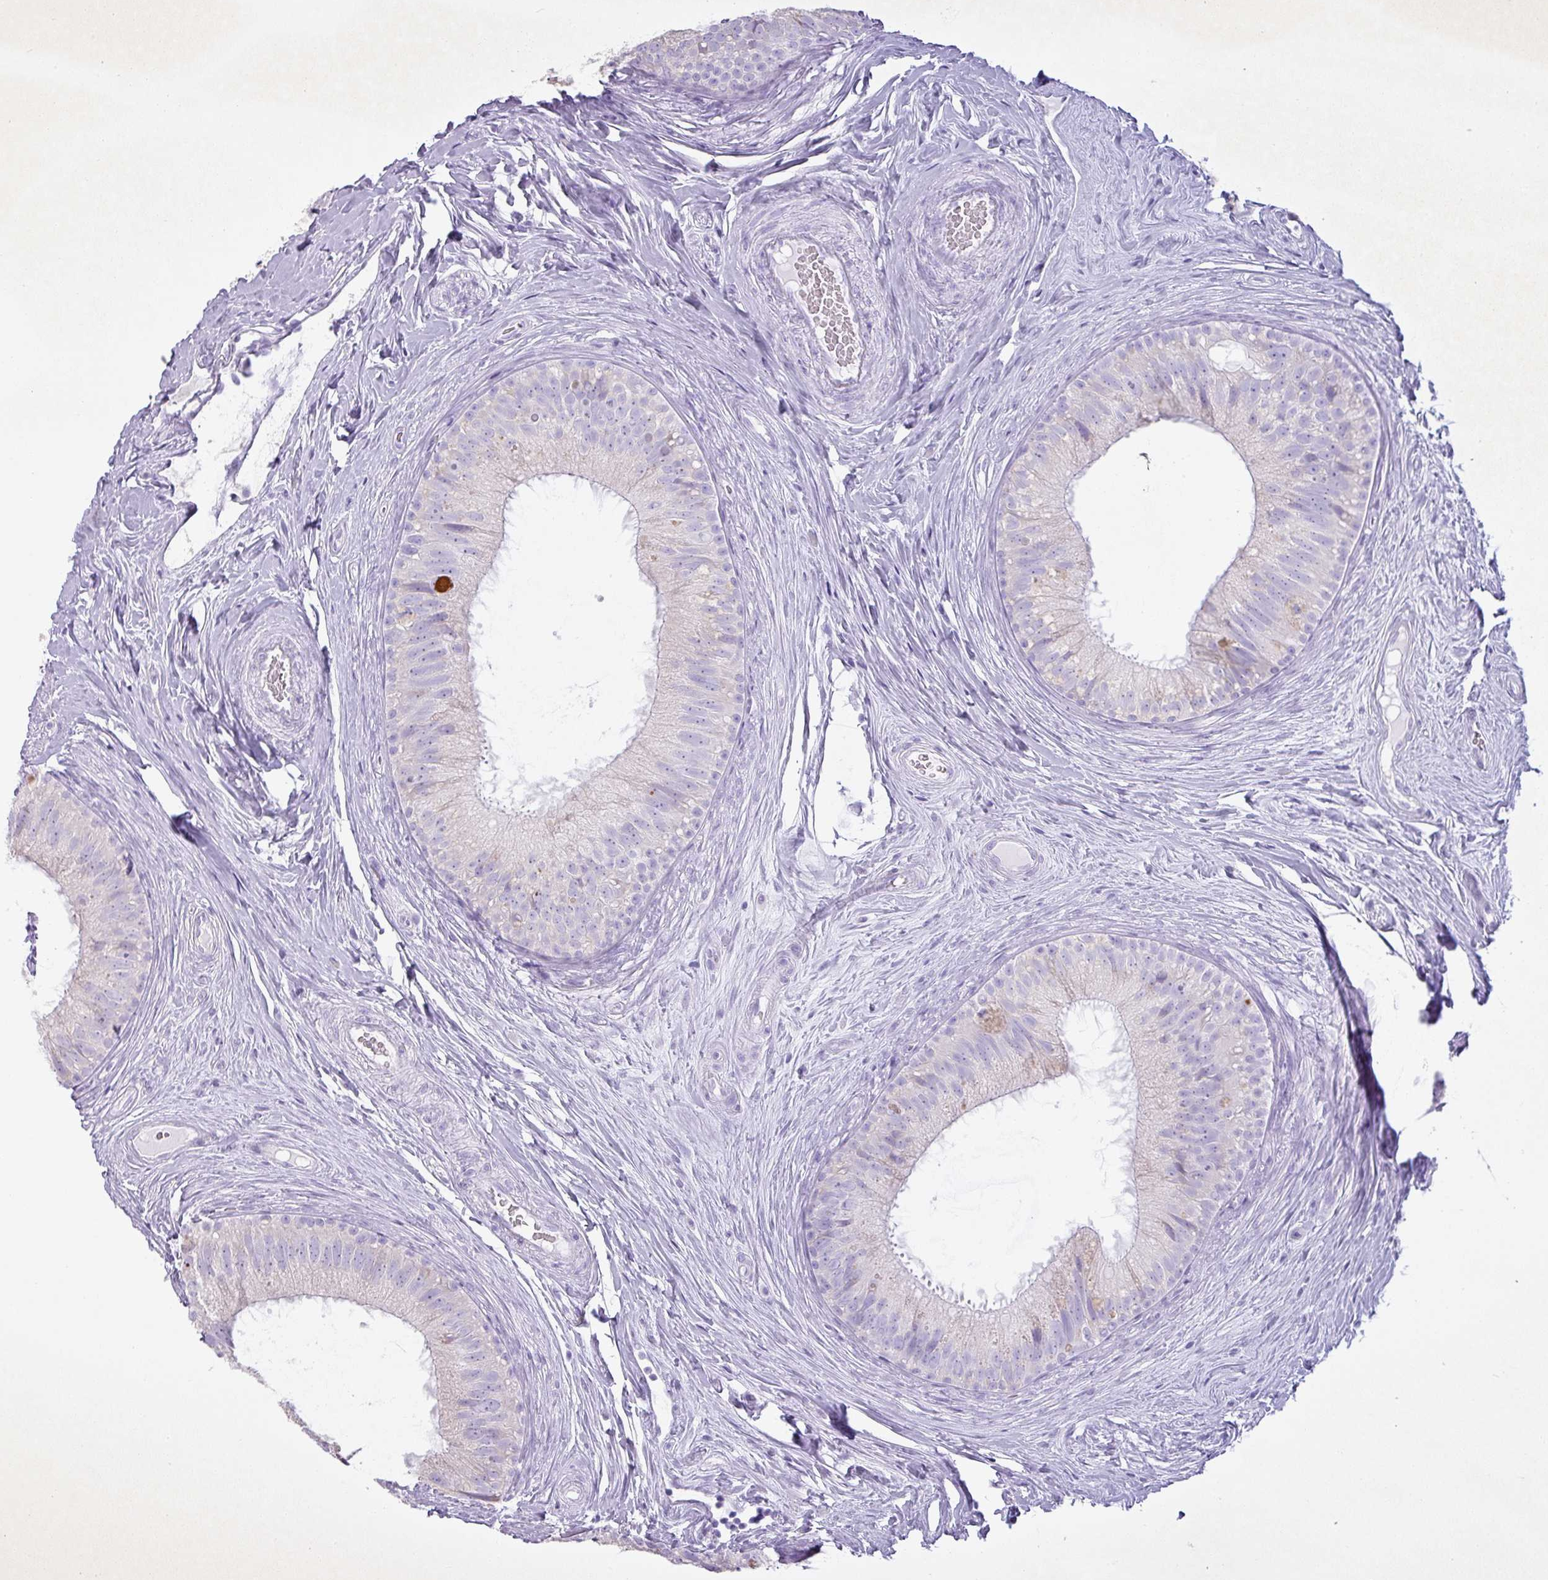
{"staining": {"intensity": "negative", "quantity": "none", "location": "none"}, "tissue": "epididymis", "cell_type": "Glandular cells", "image_type": "normal", "snomed": [{"axis": "morphology", "description": "Normal tissue, NOS"}, {"axis": "topography", "description": "Epididymis"}], "caption": "Epididymis was stained to show a protein in brown. There is no significant expression in glandular cells. The staining was performed using DAB (3,3'-diaminobenzidine) to visualize the protein expression in brown, while the nuclei were stained in blue with hematoxylin (Magnification: 20x).", "gene": "PGA3", "patient": {"sex": "male", "age": 34}}